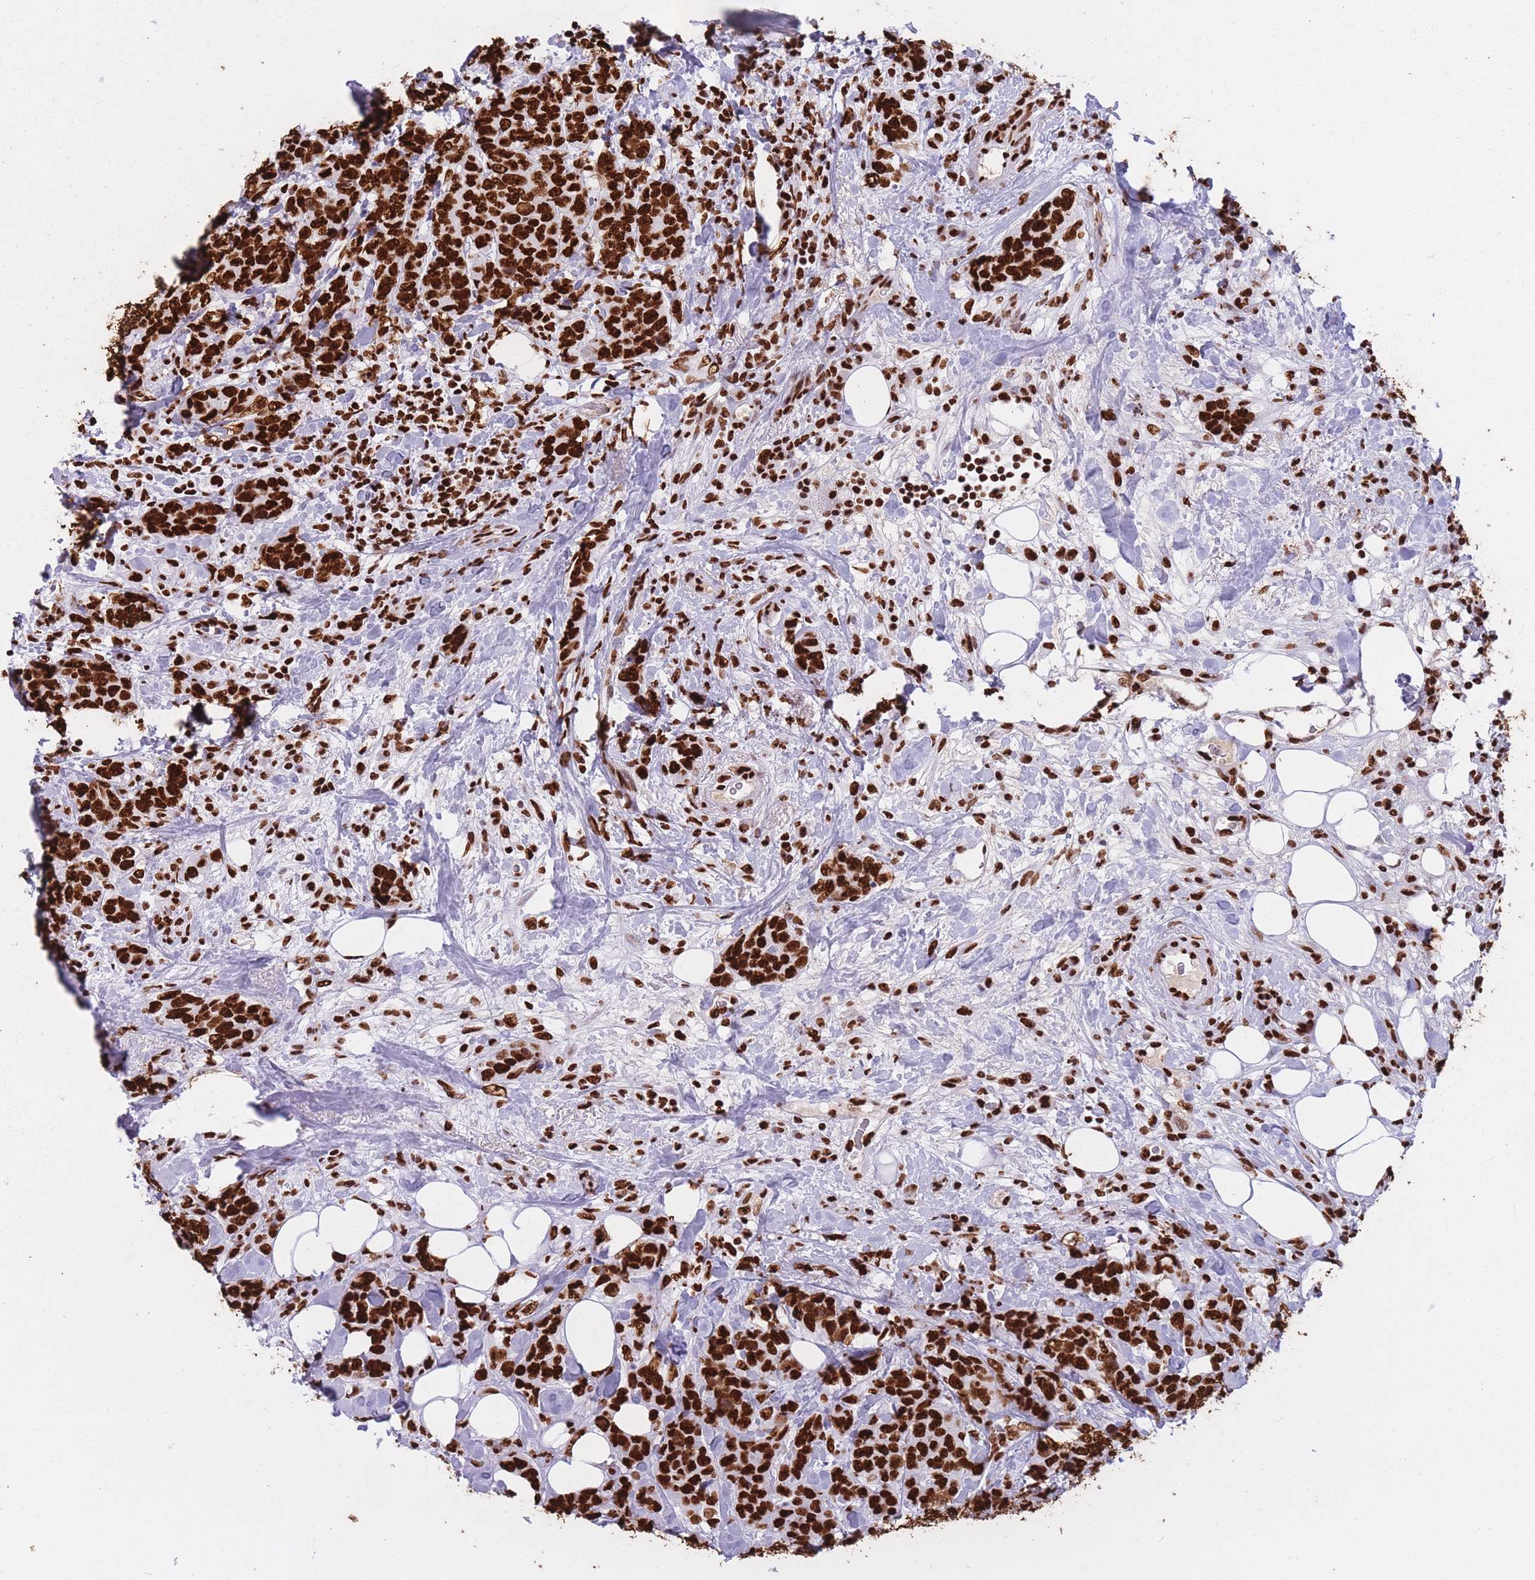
{"staining": {"intensity": "strong", "quantity": ">75%", "location": "nuclear"}, "tissue": "breast cancer", "cell_type": "Tumor cells", "image_type": "cancer", "snomed": [{"axis": "morphology", "description": "Lobular carcinoma"}, {"axis": "topography", "description": "Breast"}], "caption": "Immunohistochemical staining of lobular carcinoma (breast) displays high levels of strong nuclear expression in approximately >75% of tumor cells. (DAB (3,3'-diaminobenzidine) IHC with brightfield microscopy, high magnification).", "gene": "HNRNPUL1", "patient": {"sex": "female", "age": 59}}